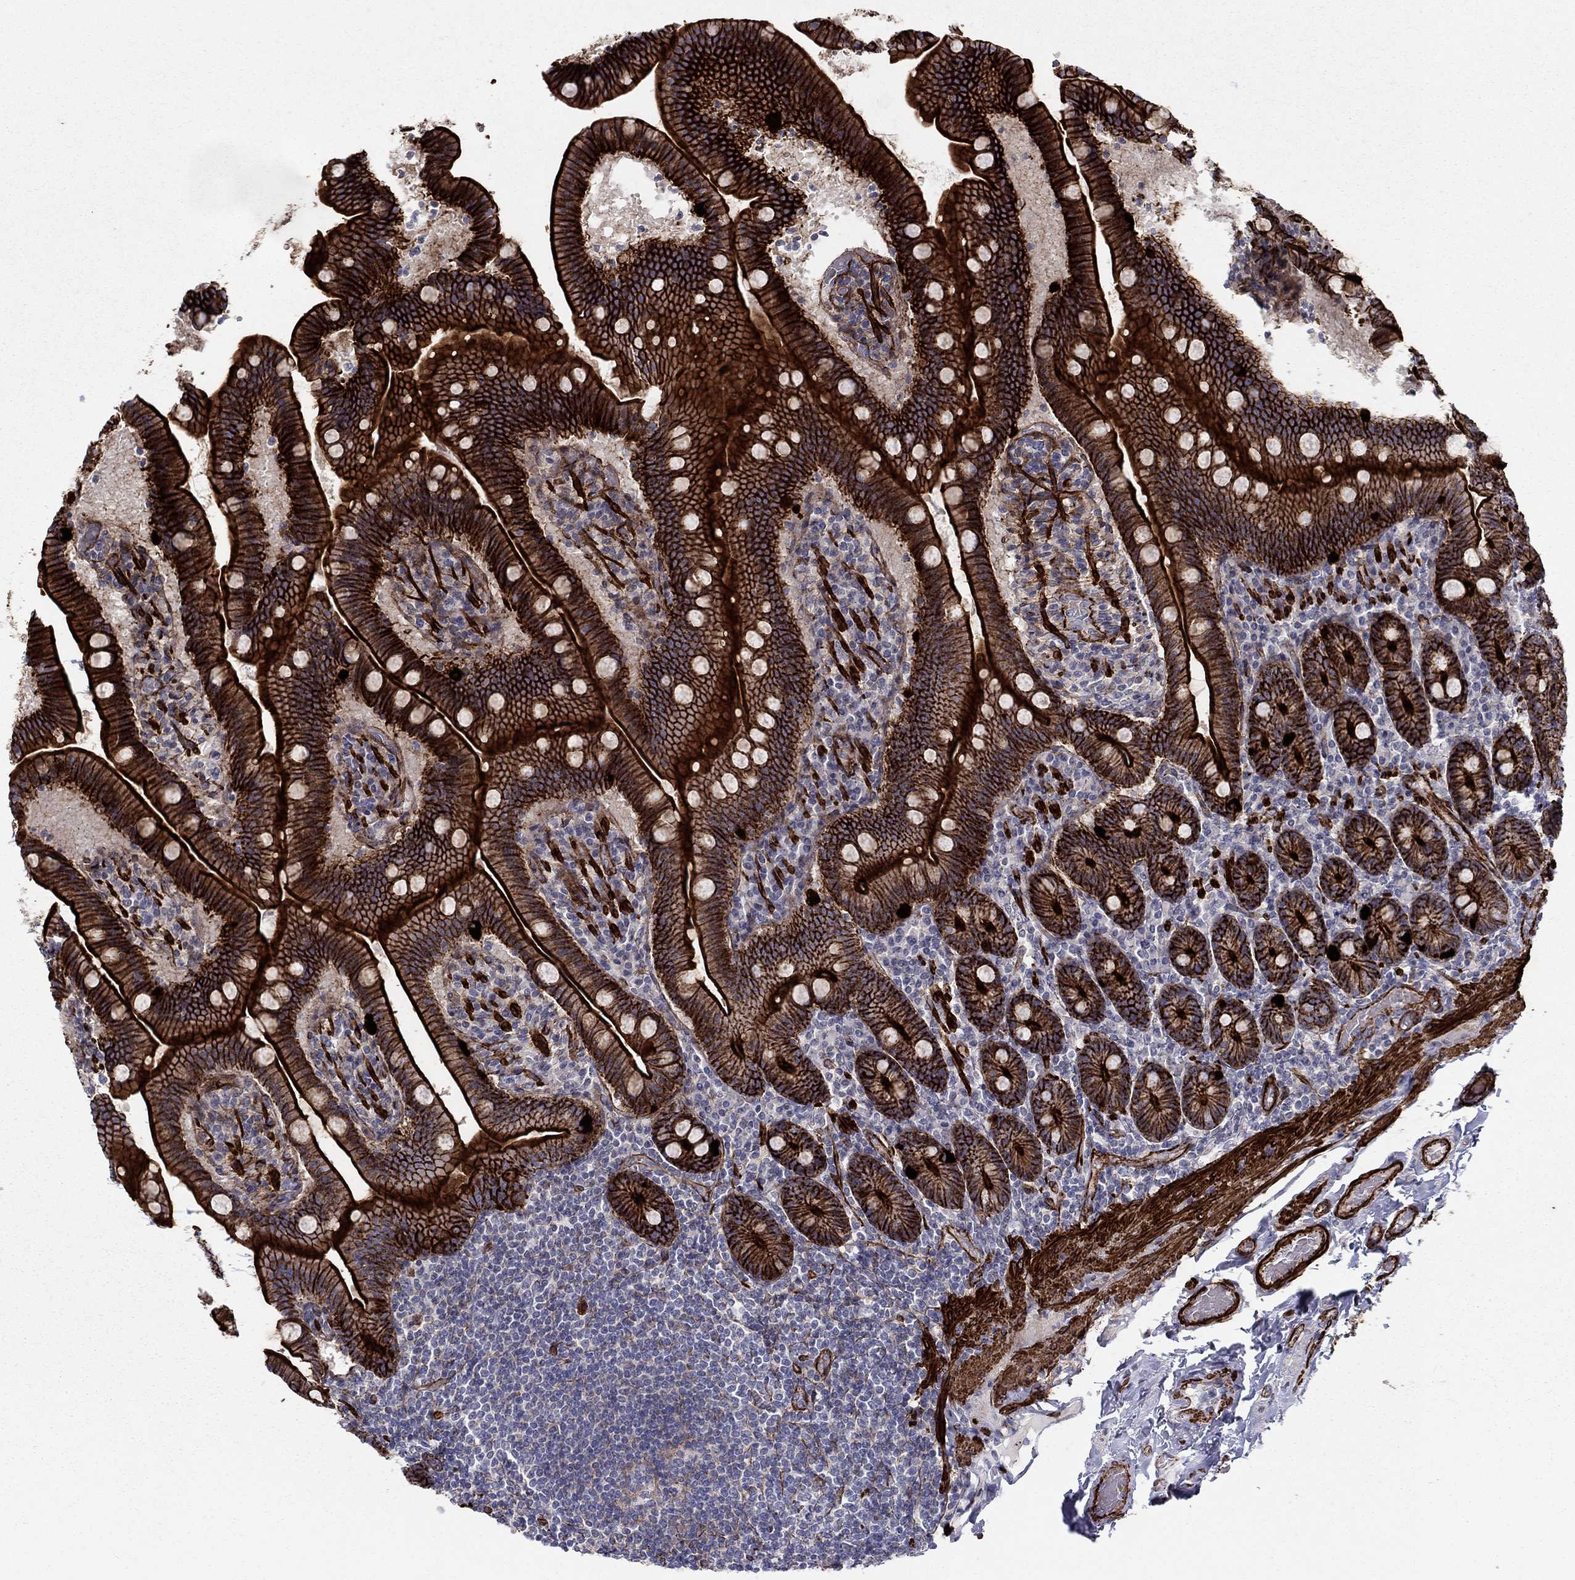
{"staining": {"intensity": "strong", "quantity": ">75%", "location": "cytoplasmic/membranous"}, "tissue": "small intestine", "cell_type": "Glandular cells", "image_type": "normal", "snomed": [{"axis": "morphology", "description": "Normal tissue, NOS"}, {"axis": "topography", "description": "Small intestine"}], "caption": "Immunohistochemical staining of benign small intestine reveals >75% levels of strong cytoplasmic/membranous protein positivity in about >75% of glandular cells.", "gene": "KRBA1", "patient": {"sex": "male", "age": 66}}